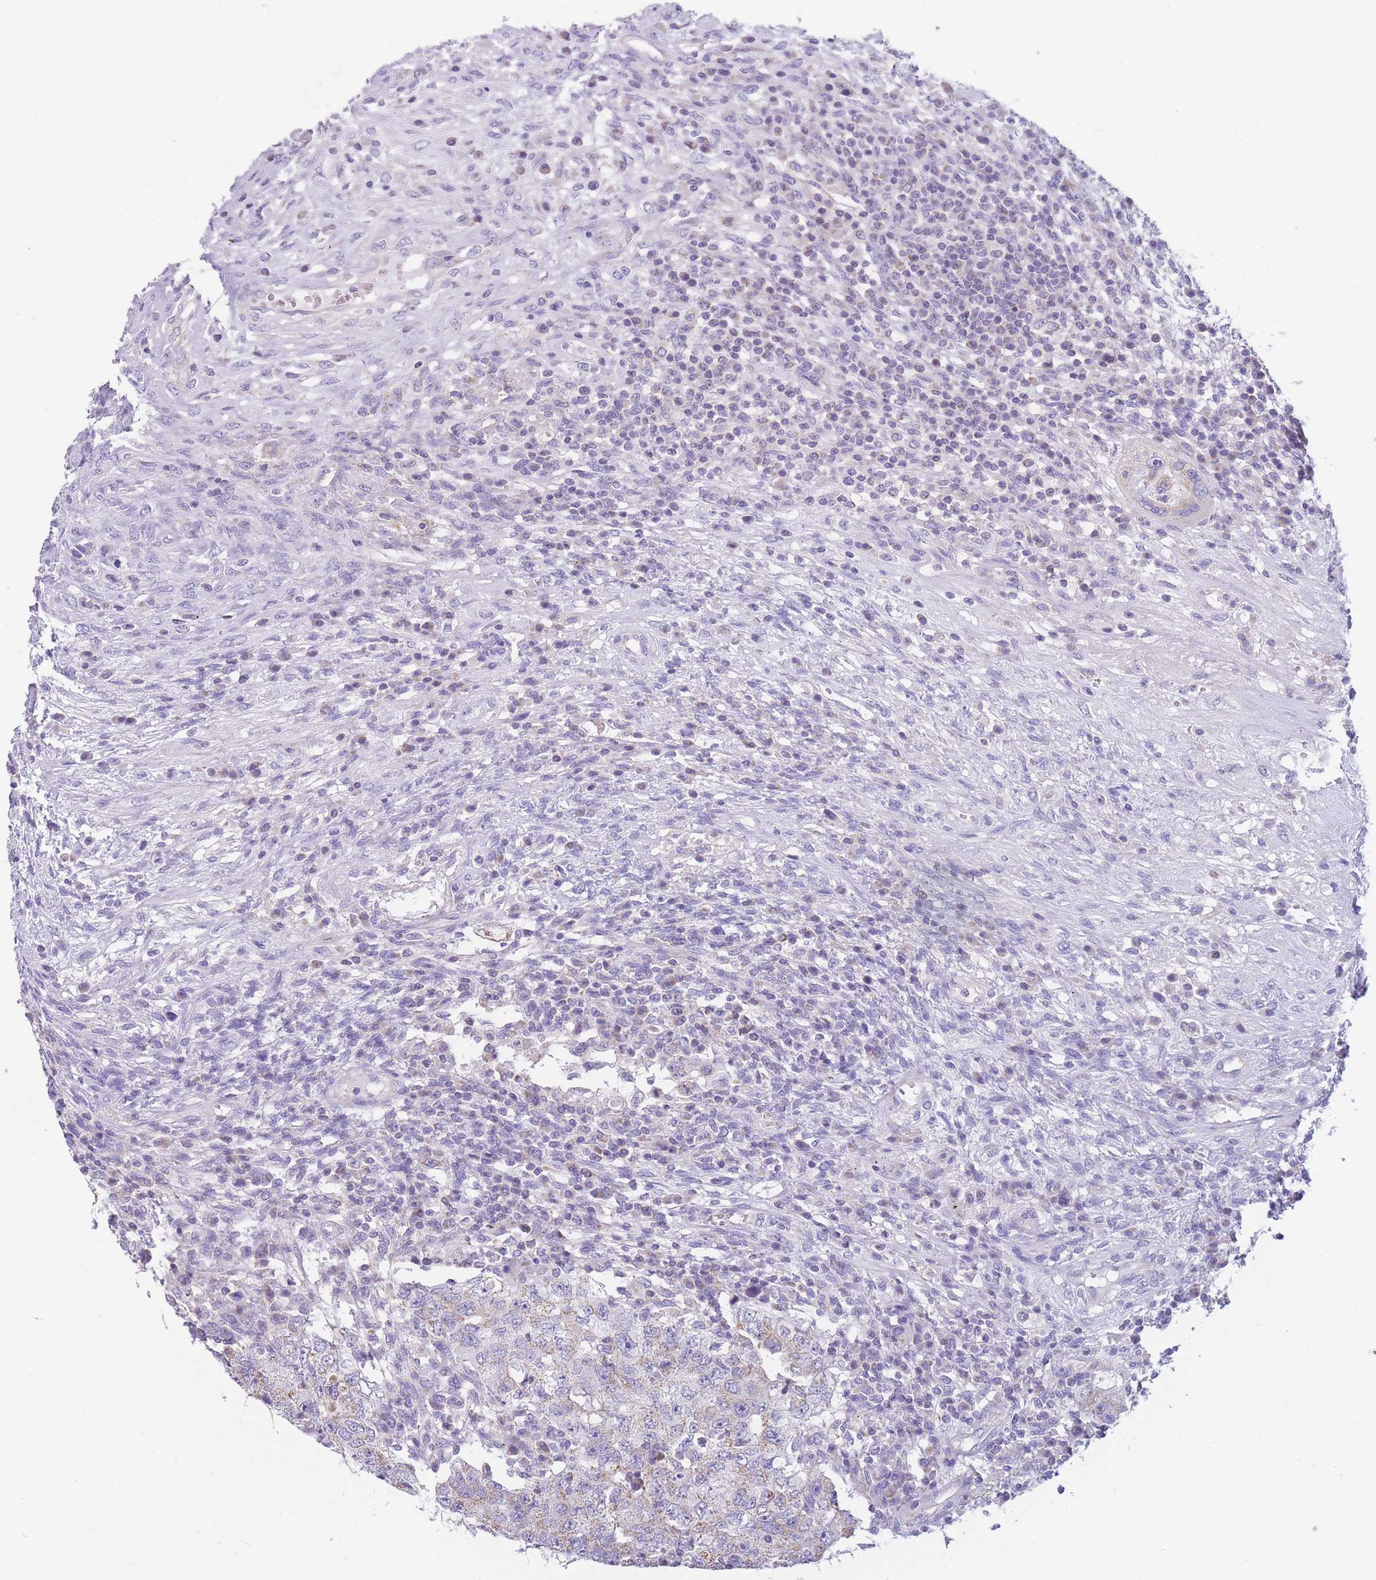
{"staining": {"intensity": "weak", "quantity": "25%-75%", "location": "cytoplasmic/membranous"}, "tissue": "testis cancer", "cell_type": "Tumor cells", "image_type": "cancer", "snomed": [{"axis": "morphology", "description": "Carcinoma, Embryonal, NOS"}, {"axis": "topography", "description": "Testis"}], "caption": "Weak cytoplasmic/membranous expression is seen in approximately 25%-75% of tumor cells in testis cancer (embryonal carcinoma).", "gene": "DHRS11", "patient": {"sex": "male", "age": 26}}